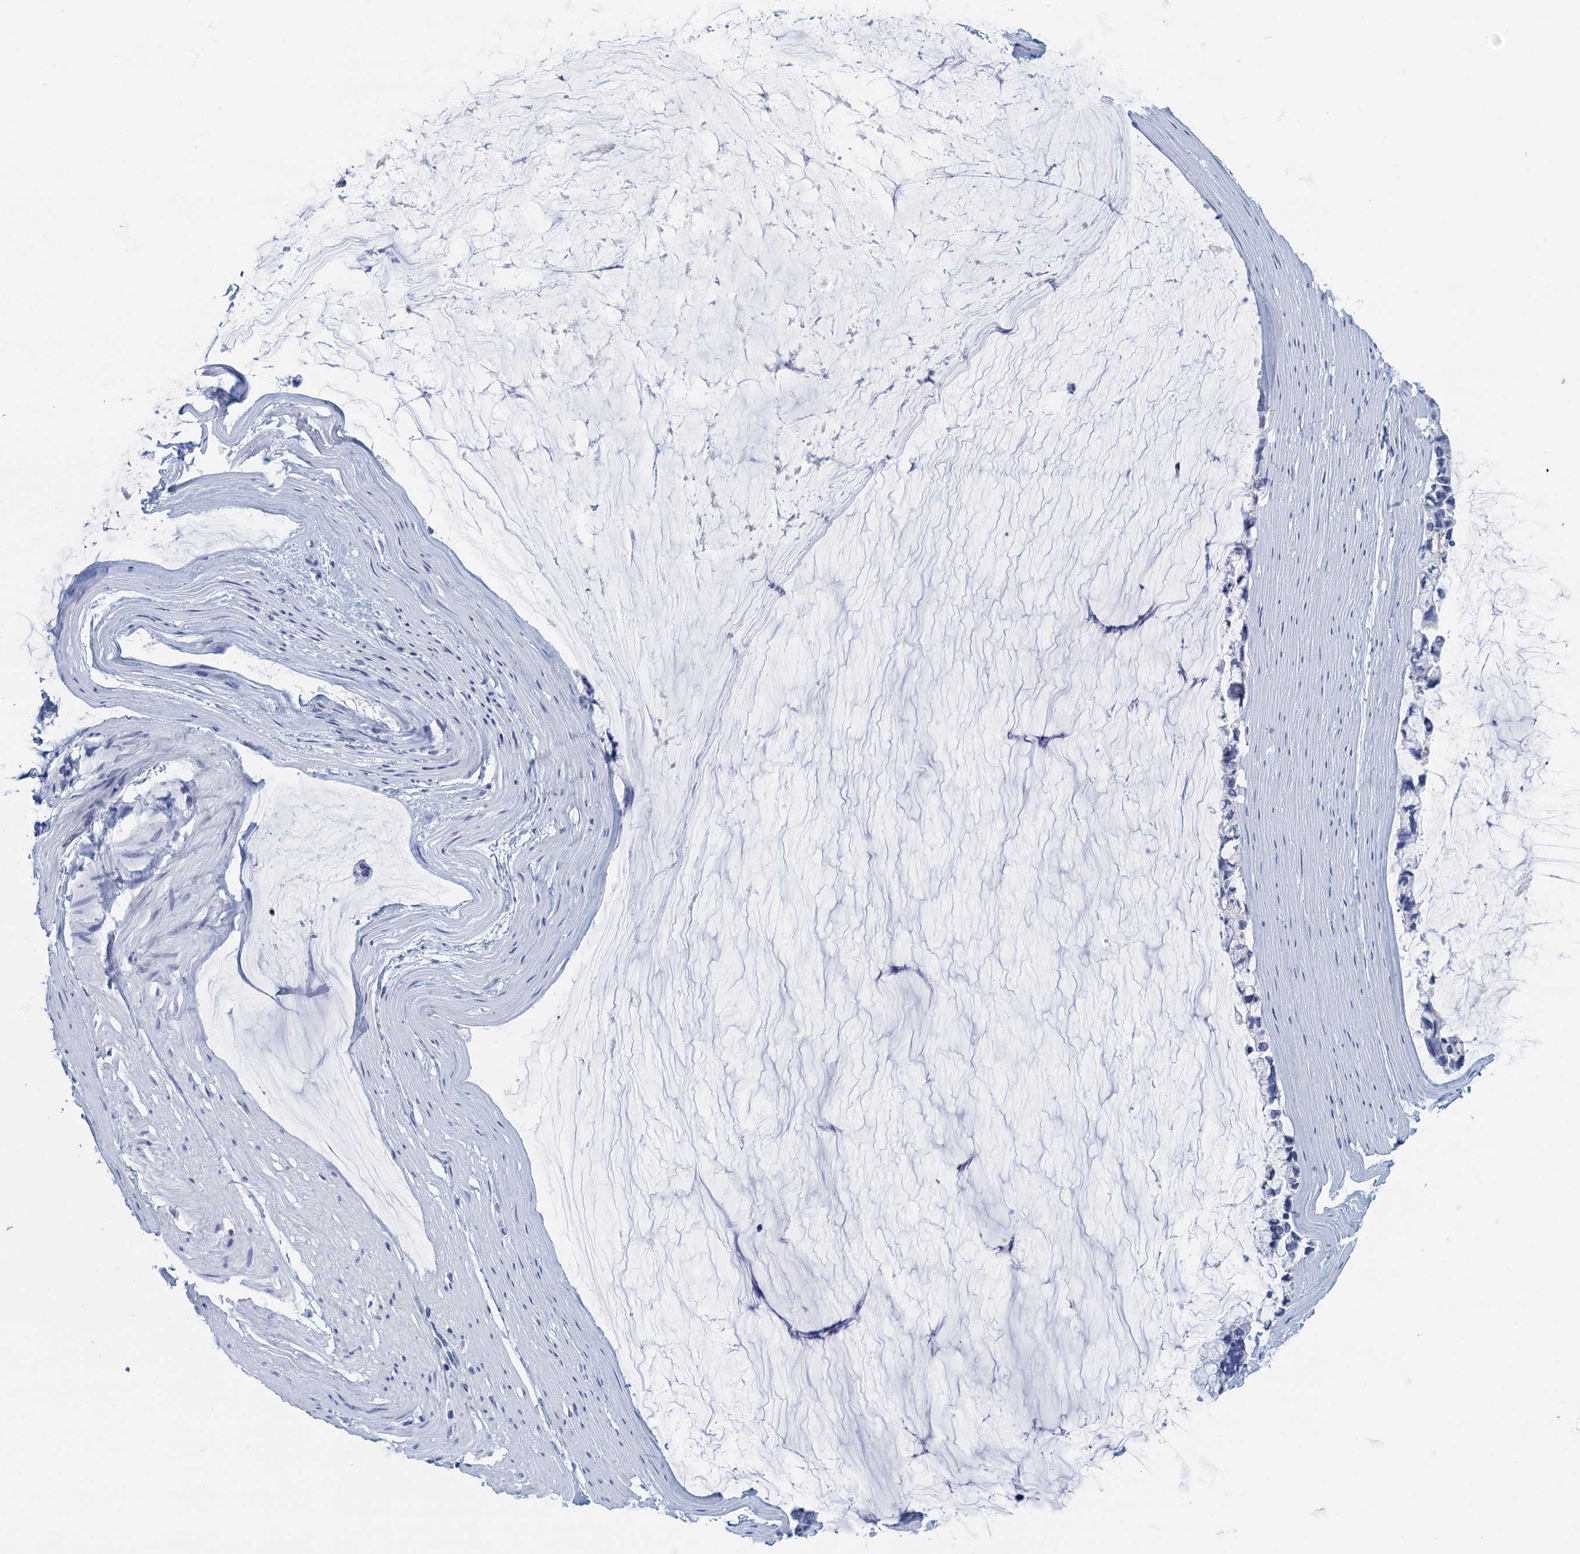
{"staining": {"intensity": "negative", "quantity": "none", "location": "none"}, "tissue": "ovarian cancer", "cell_type": "Tumor cells", "image_type": "cancer", "snomed": [{"axis": "morphology", "description": "Cystadenocarcinoma, mucinous, NOS"}, {"axis": "topography", "description": "Ovary"}], "caption": "DAB immunohistochemical staining of ovarian cancer displays no significant expression in tumor cells.", "gene": "CYP51A1", "patient": {"sex": "female", "age": 39}}